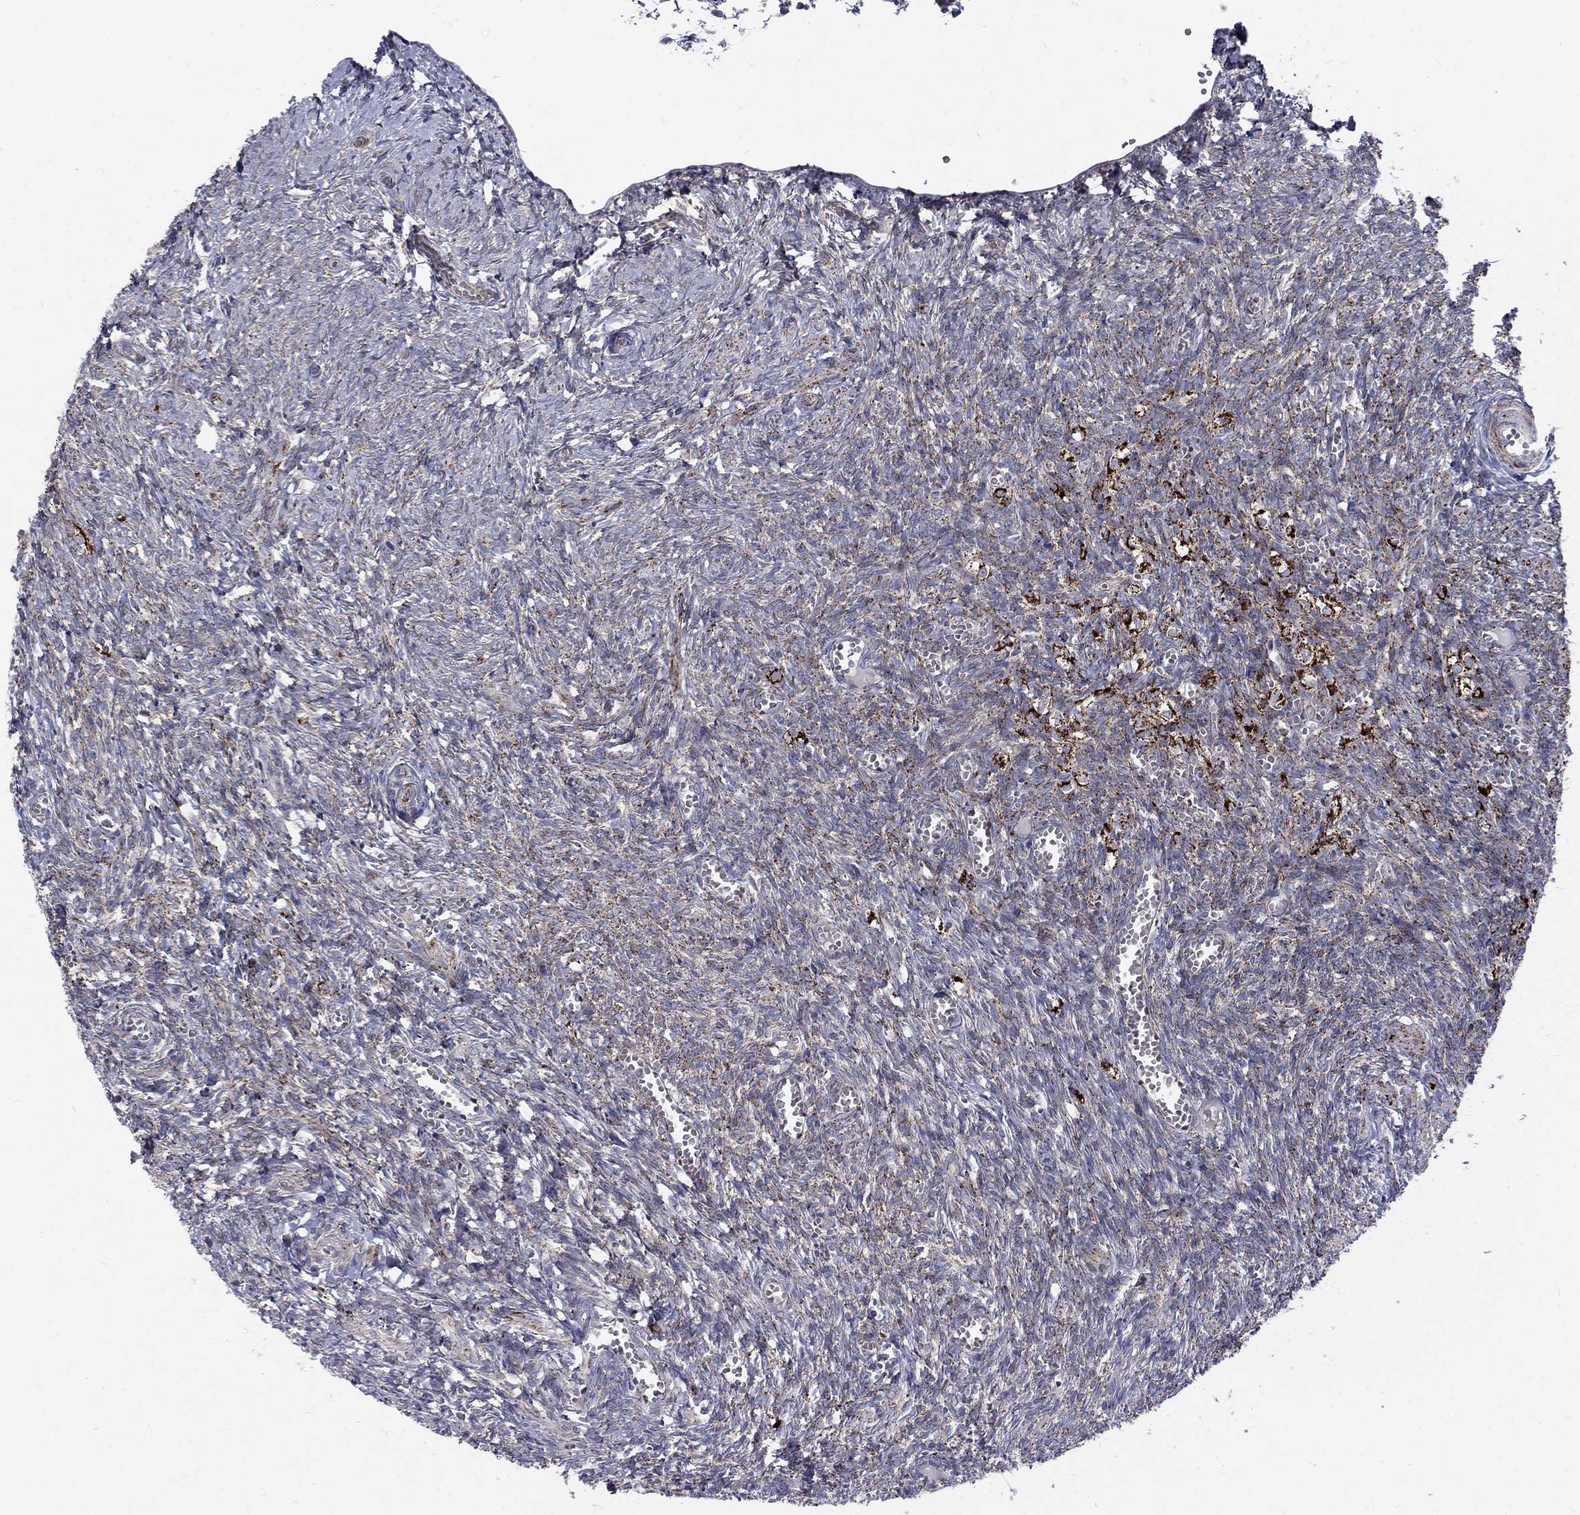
{"staining": {"intensity": "strong", "quantity": ">75%", "location": "cytoplasmic/membranous"}, "tissue": "ovary", "cell_type": "Follicle cells", "image_type": "normal", "snomed": [{"axis": "morphology", "description": "Normal tissue, NOS"}, {"axis": "topography", "description": "Ovary"}], "caption": "Brown immunohistochemical staining in unremarkable ovary displays strong cytoplasmic/membranous positivity in about >75% of follicle cells.", "gene": "ALDH1B1", "patient": {"sex": "female", "age": 43}}